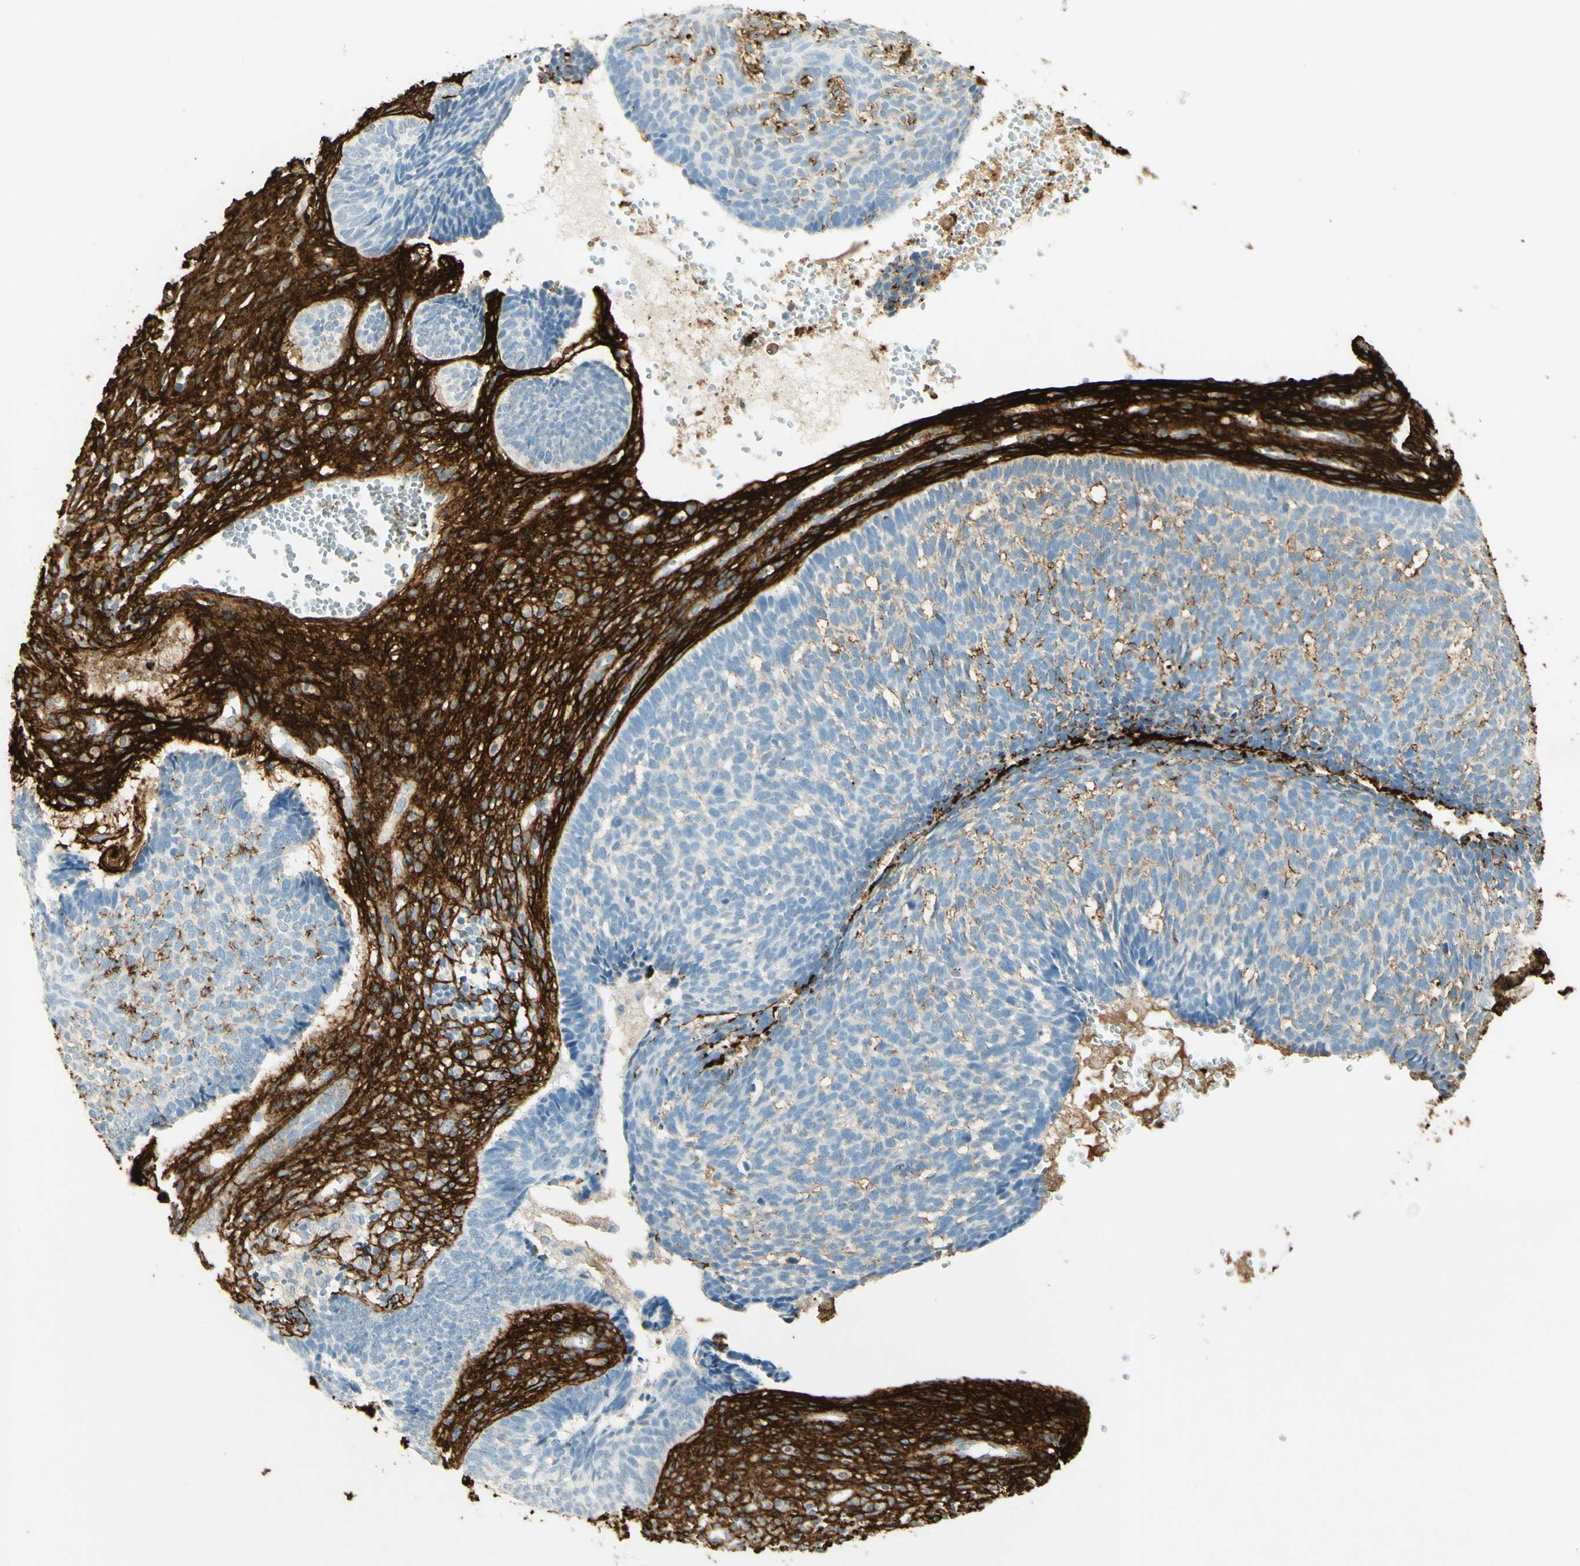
{"staining": {"intensity": "negative", "quantity": "none", "location": "none"}, "tissue": "skin cancer", "cell_type": "Tumor cells", "image_type": "cancer", "snomed": [{"axis": "morphology", "description": "Basal cell carcinoma"}, {"axis": "topography", "description": "Skin"}], "caption": "IHC of human skin cancer shows no expression in tumor cells. (DAB immunohistochemistry (IHC) visualized using brightfield microscopy, high magnification).", "gene": "TNN", "patient": {"sex": "male", "age": 84}}